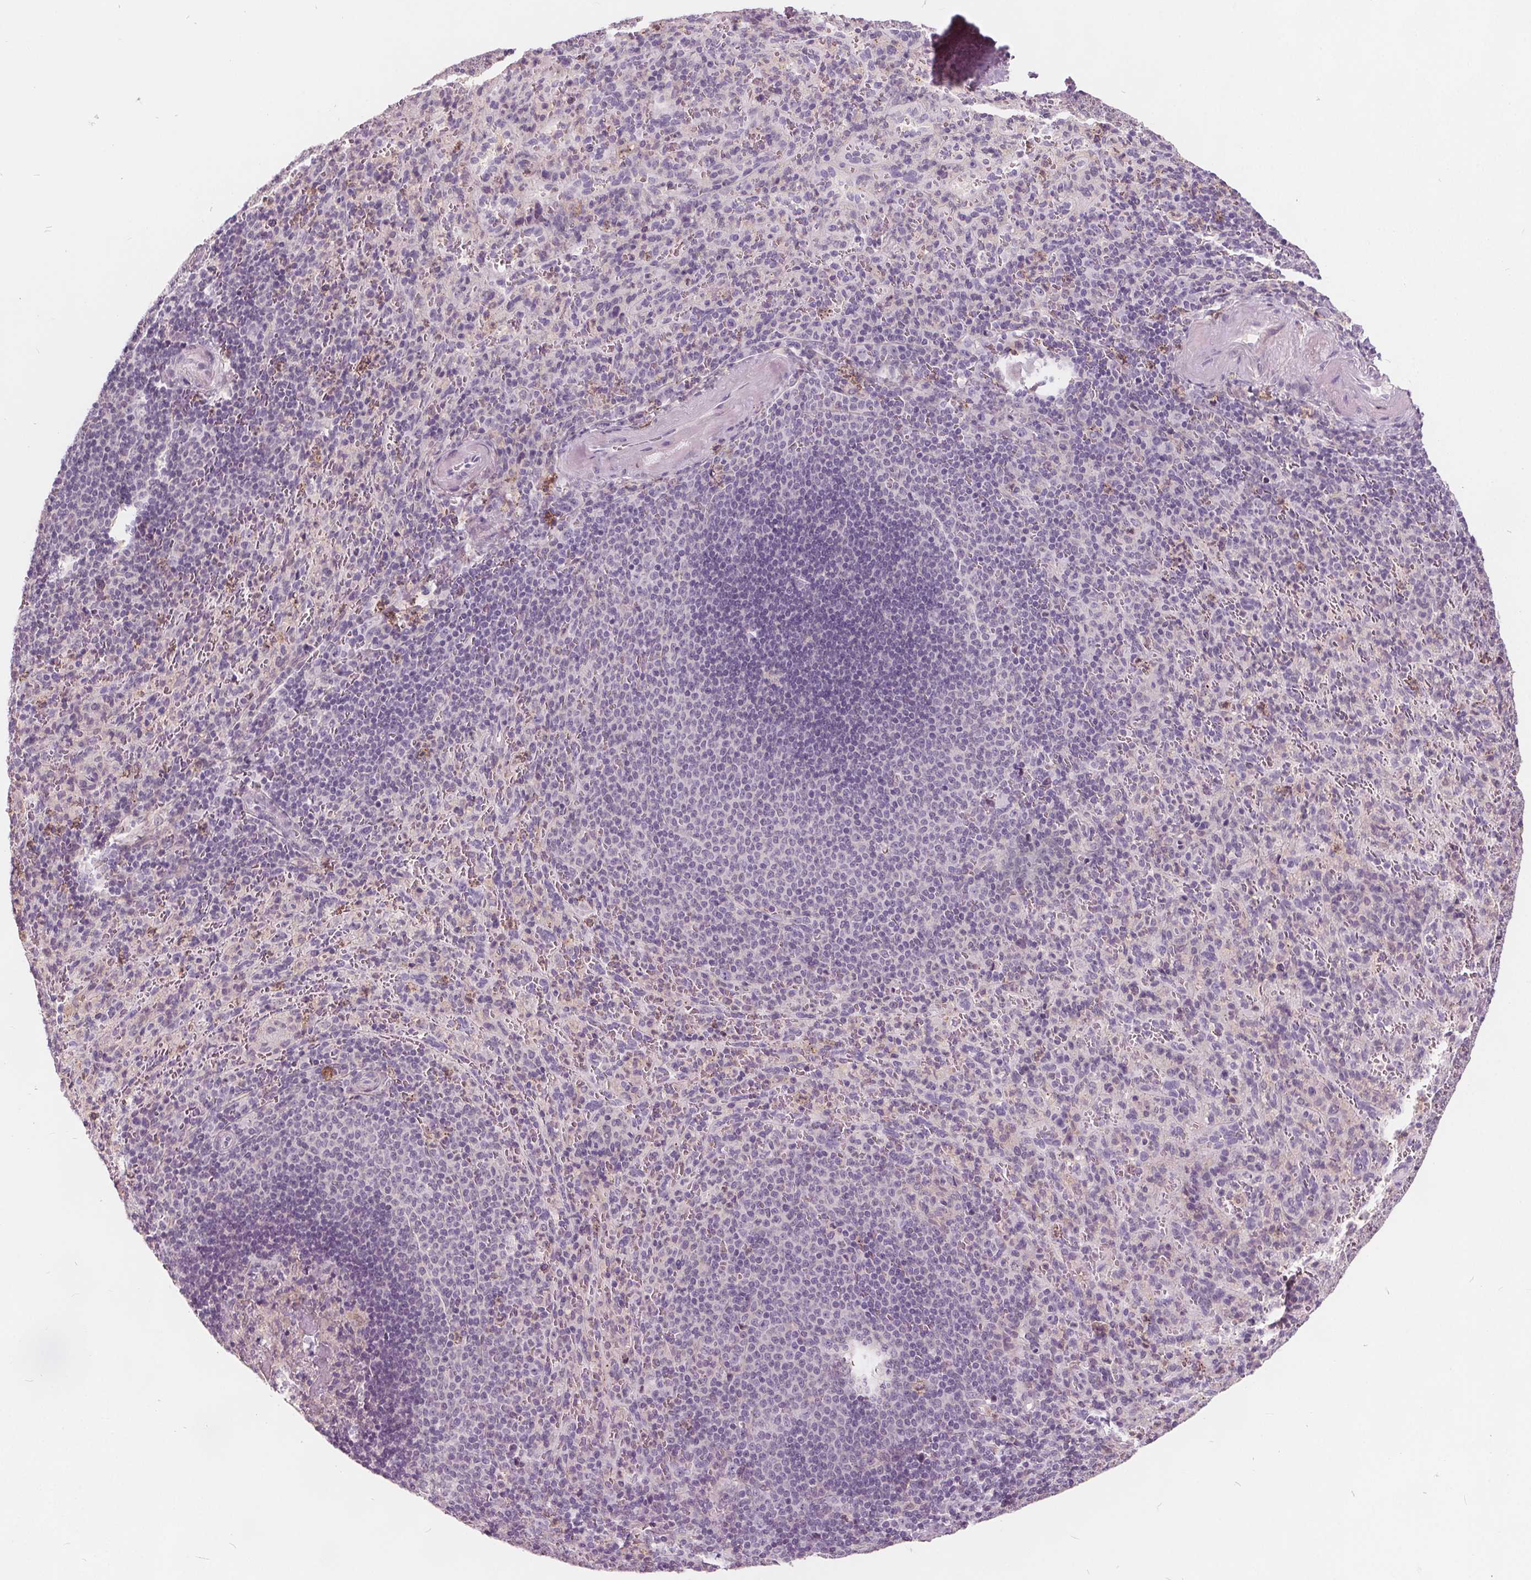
{"staining": {"intensity": "negative", "quantity": "none", "location": "none"}, "tissue": "spleen", "cell_type": "Cells in red pulp", "image_type": "normal", "snomed": [{"axis": "morphology", "description": "Normal tissue, NOS"}, {"axis": "topography", "description": "Spleen"}], "caption": "IHC histopathology image of unremarkable spleen: spleen stained with DAB shows no significant protein positivity in cells in red pulp.", "gene": "HAAO", "patient": {"sex": "male", "age": 57}}